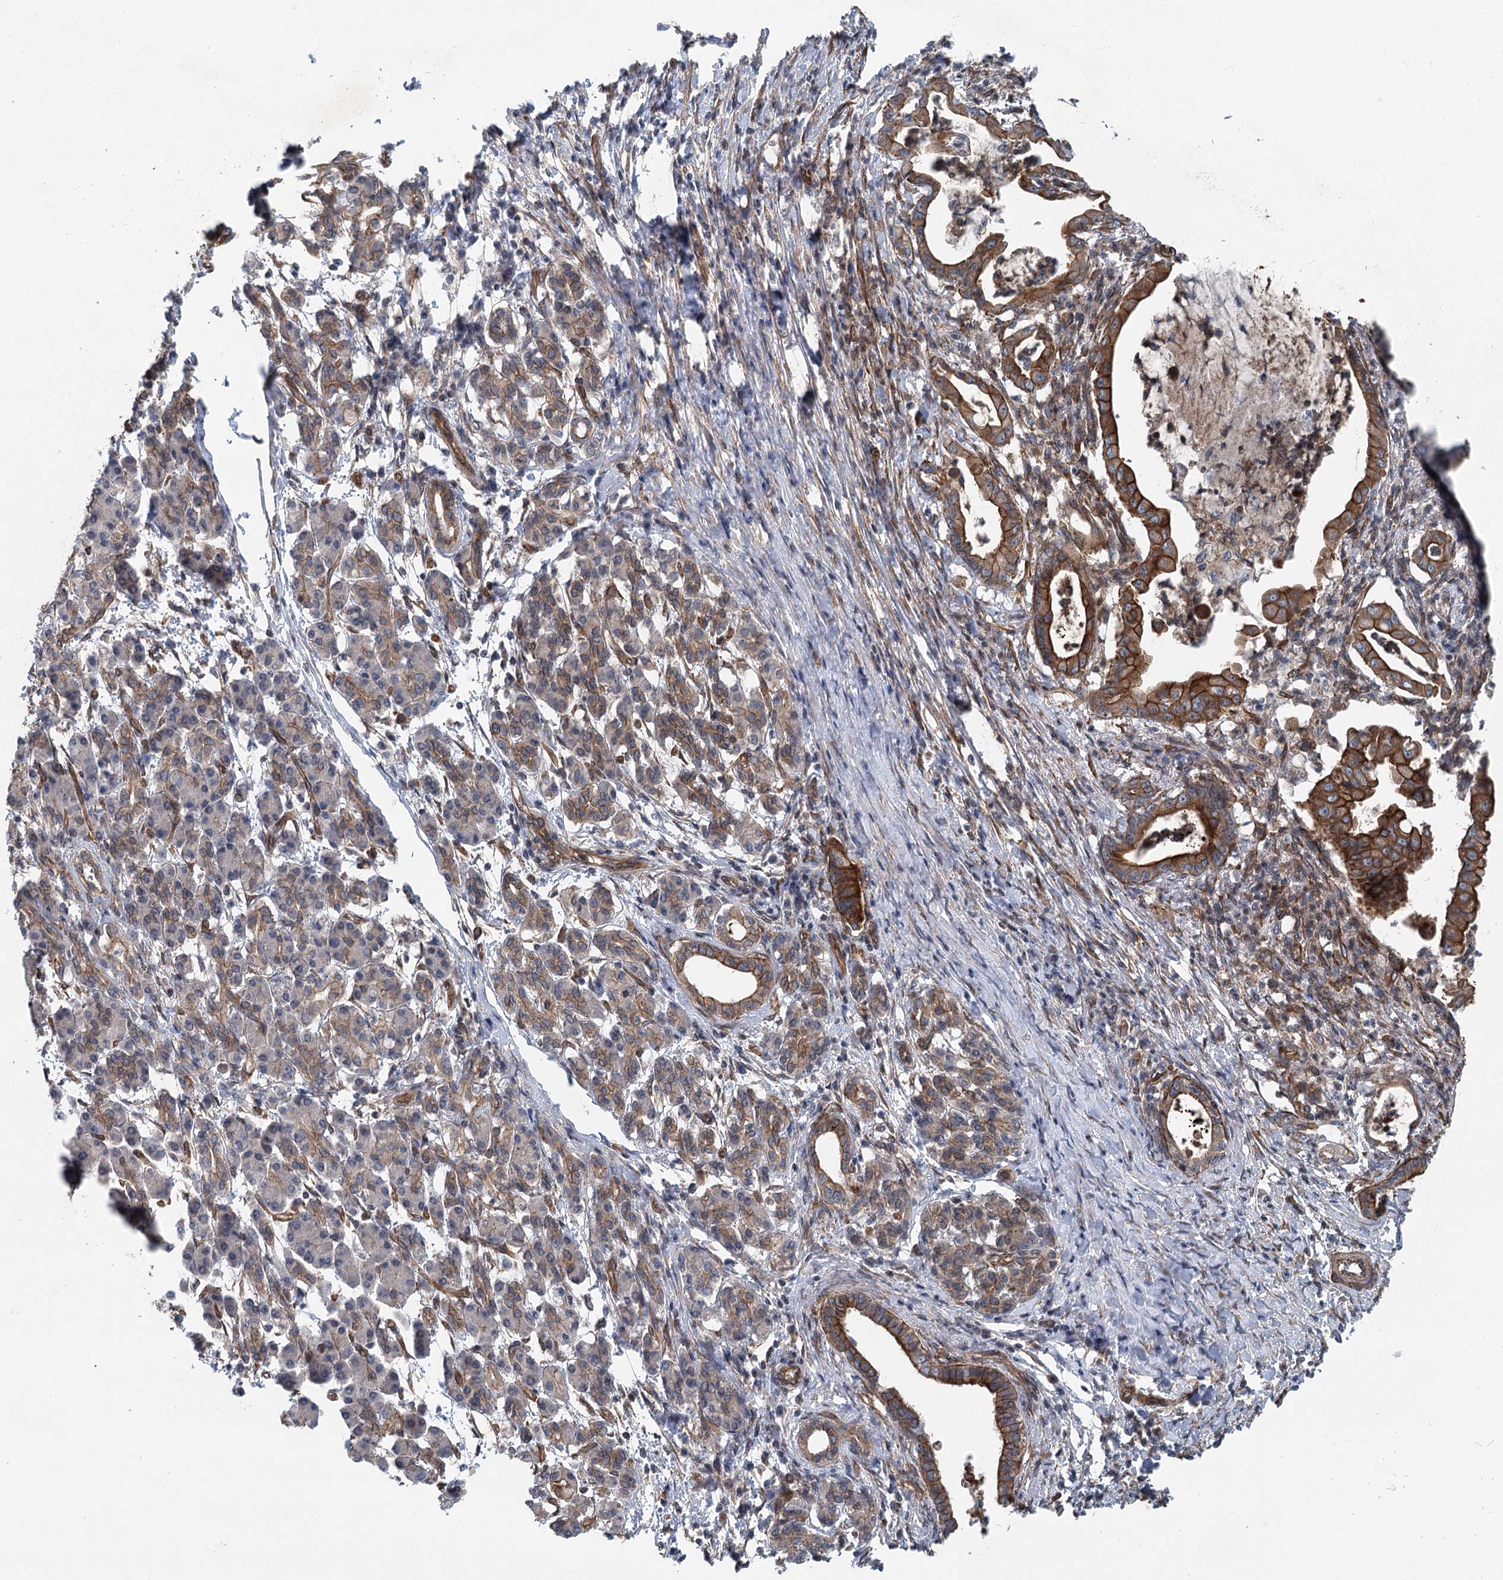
{"staining": {"intensity": "strong", "quantity": ">75%", "location": "cytoplasmic/membranous"}, "tissue": "pancreatic cancer", "cell_type": "Tumor cells", "image_type": "cancer", "snomed": [{"axis": "morphology", "description": "Adenocarcinoma, NOS"}, {"axis": "topography", "description": "Pancreas"}], "caption": "This is a micrograph of IHC staining of pancreatic adenocarcinoma, which shows strong expression in the cytoplasmic/membranous of tumor cells.", "gene": "IQSEC1", "patient": {"sex": "female", "age": 55}}